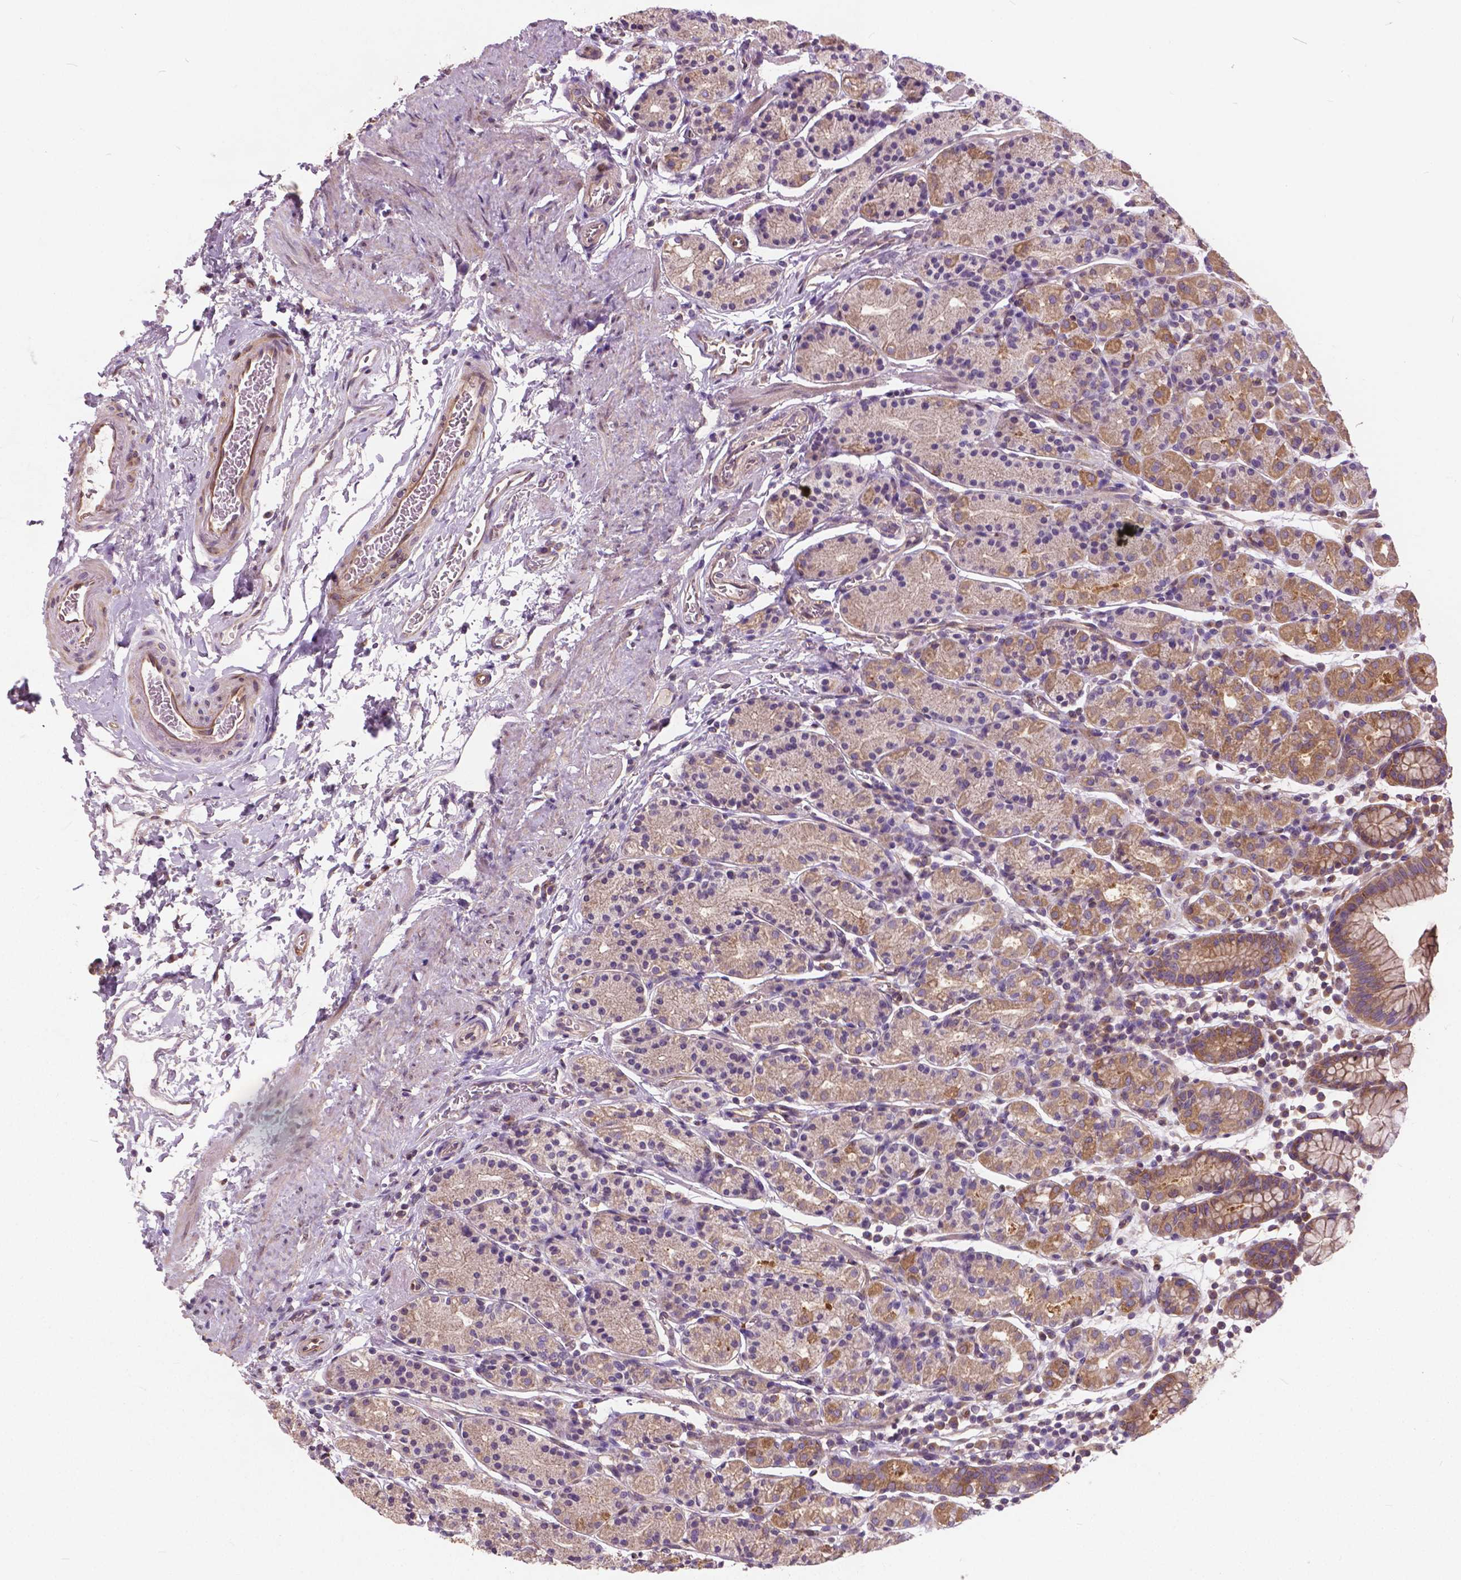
{"staining": {"intensity": "moderate", "quantity": "<25%", "location": "cytoplasmic/membranous"}, "tissue": "stomach", "cell_type": "Glandular cells", "image_type": "normal", "snomed": [{"axis": "morphology", "description": "Normal tissue, NOS"}, {"axis": "topography", "description": "Stomach, upper"}, {"axis": "topography", "description": "Stomach"}], "caption": "Stomach stained for a protein displays moderate cytoplasmic/membranous positivity in glandular cells. (Stains: DAB (3,3'-diaminobenzidine) in brown, nuclei in blue, Microscopy: brightfield microscopy at high magnification).", "gene": "MZT1", "patient": {"sex": "male", "age": 62}}